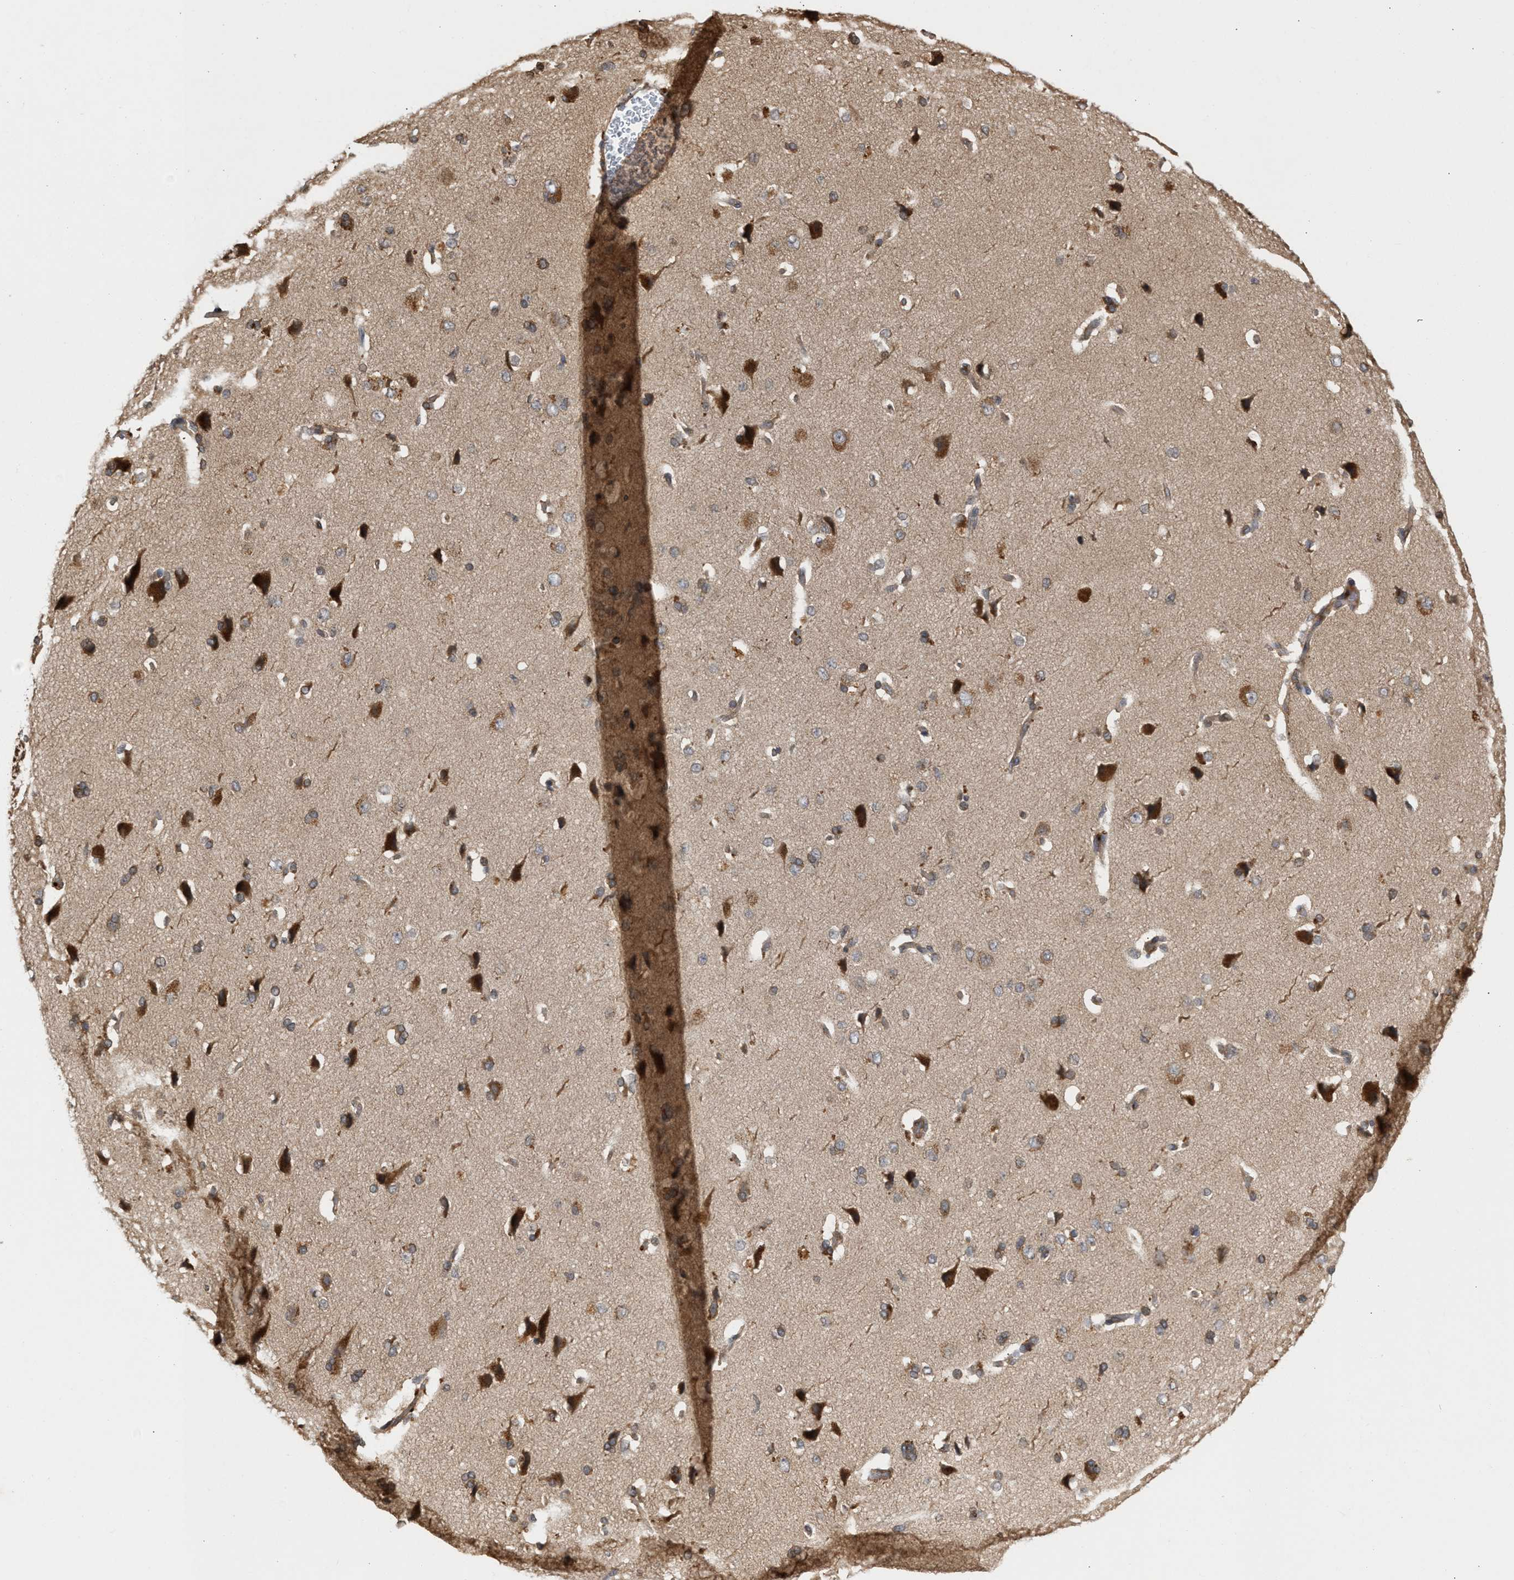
{"staining": {"intensity": "moderate", "quantity": ">75%", "location": "cytoplasmic/membranous"}, "tissue": "cerebral cortex", "cell_type": "Endothelial cells", "image_type": "normal", "snomed": [{"axis": "morphology", "description": "Normal tissue, NOS"}, {"axis": "topography", "description": "Cerebral cortex"}], "caption": "Endothelial cells show medium levels of moderate cytoplasmic/membranous expression in about >75% of cells in benign human cerebral cortex. (brown staining indicates protein expression, while blue staining denotes nuclei).", "gene": "SAR1A", "patient": {"sex": "male", "age": 62}}